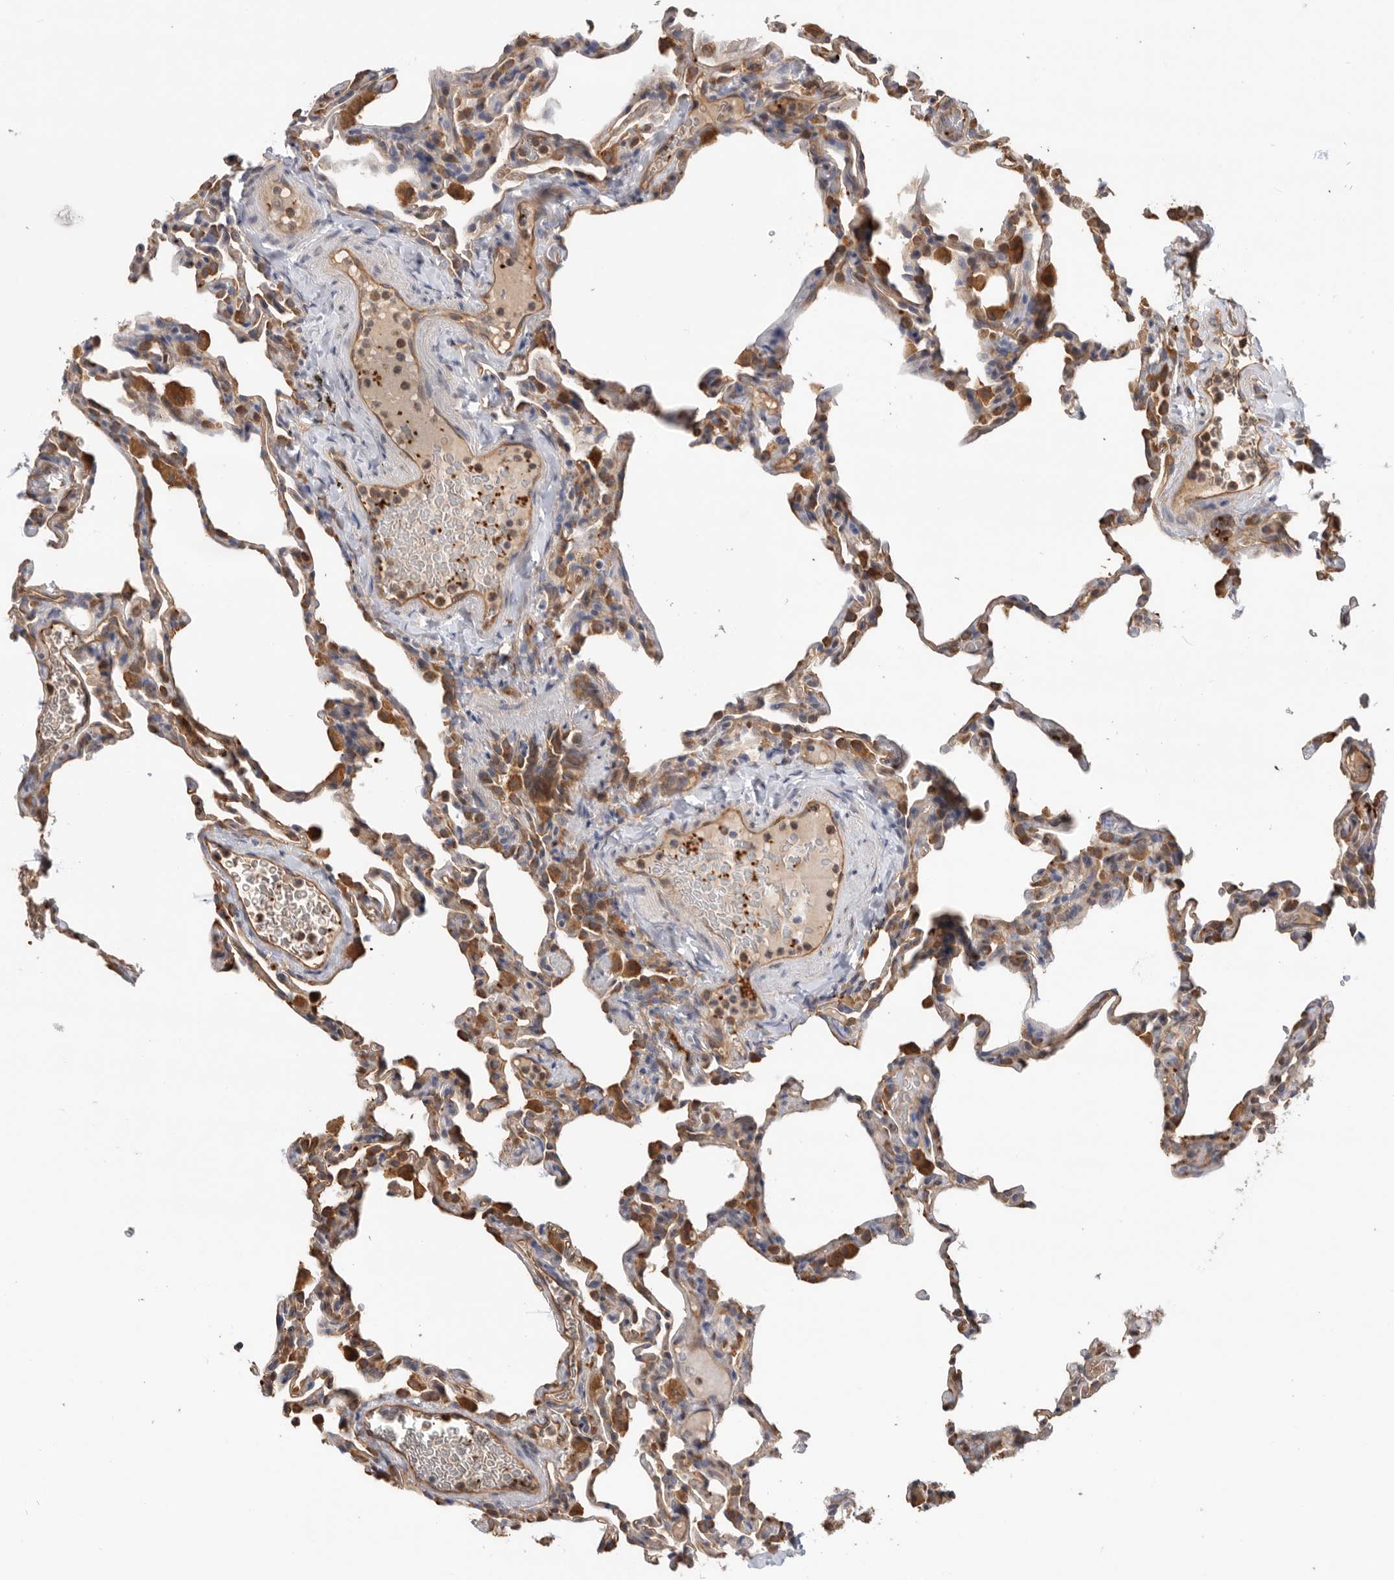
{"staining": {"intensity": "moderate", "quantity": "25%-75%", "location": "cytoplasmic/membranous"}, "tissue": "lung", "cell_type": "Alveolar cells", "image_type": "normal", "snomed": [{"axis": "morphology", "description": "Normal tissue, NOS"}, {"axis": "topography", "description": "Lung"}], "caption": "An immunohistochemistry photomicrograph of unremarkable tissue is shown. Protein staining in brown highlights moderate cytoplasmic/membranous positivity in lung within alveolar cells.", "gene": "CDC42BPB", "patient": {"sex": "male", "age": 20}}